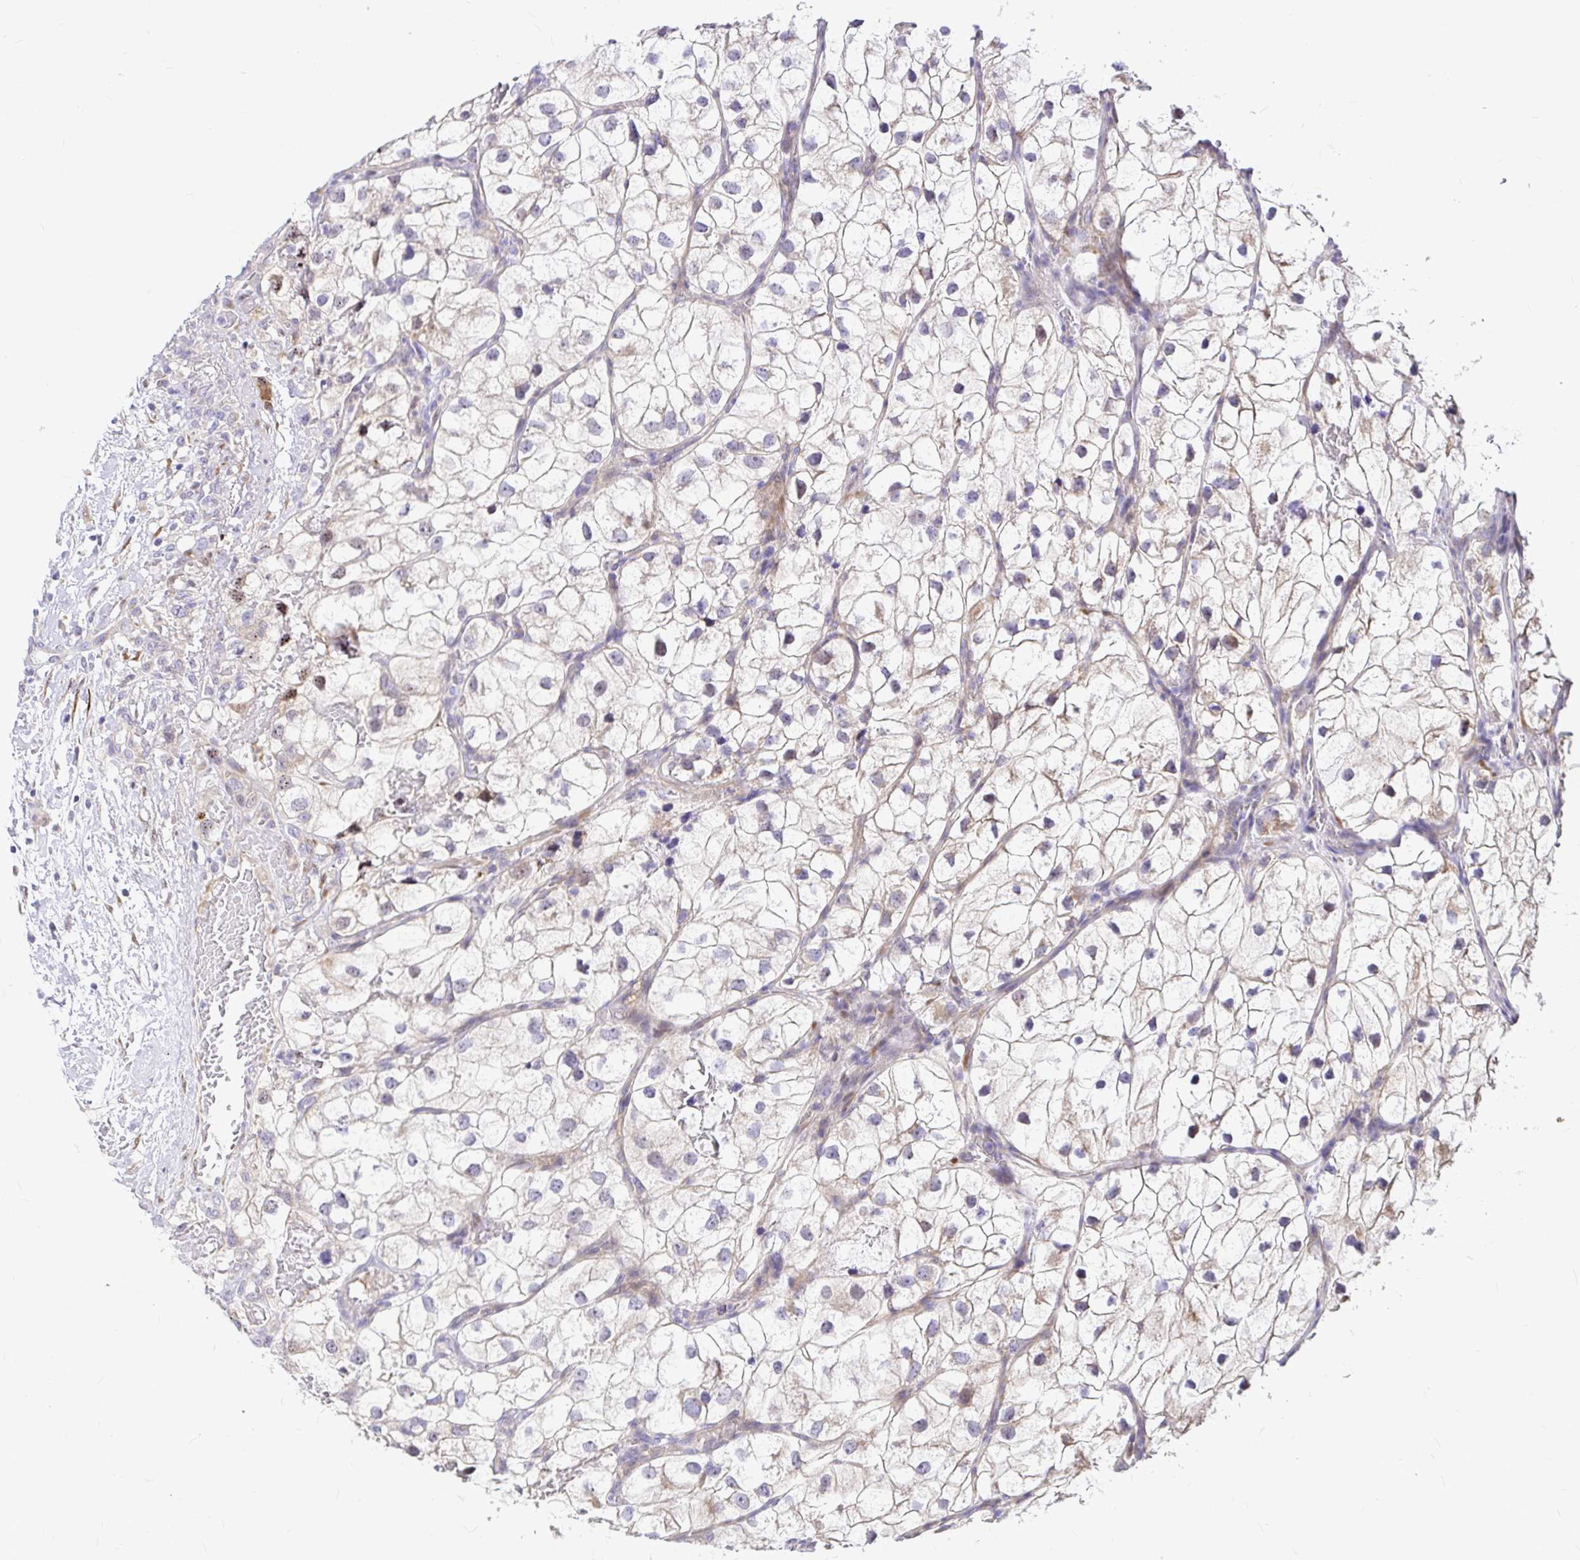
{"staining": {"intensity": "weak", "quantity": "<25%", "location": "cytoplasmic/membranous"}, "tissue": "renal cancer", "cell_type": "Tumor cells", "image_type": "cancer", "snomed": [{"axis": "morphology", "description": "Adenocarcinoma, NOS"}, {"axis": "topography", "description": "Kidney"}], "caption": "Immunohistochemistry of adenocarcinoma (renal) reveals no expression in tumor cells.", "gene": "GABBR2", "patient": {"sex": "male", "age": 59}}